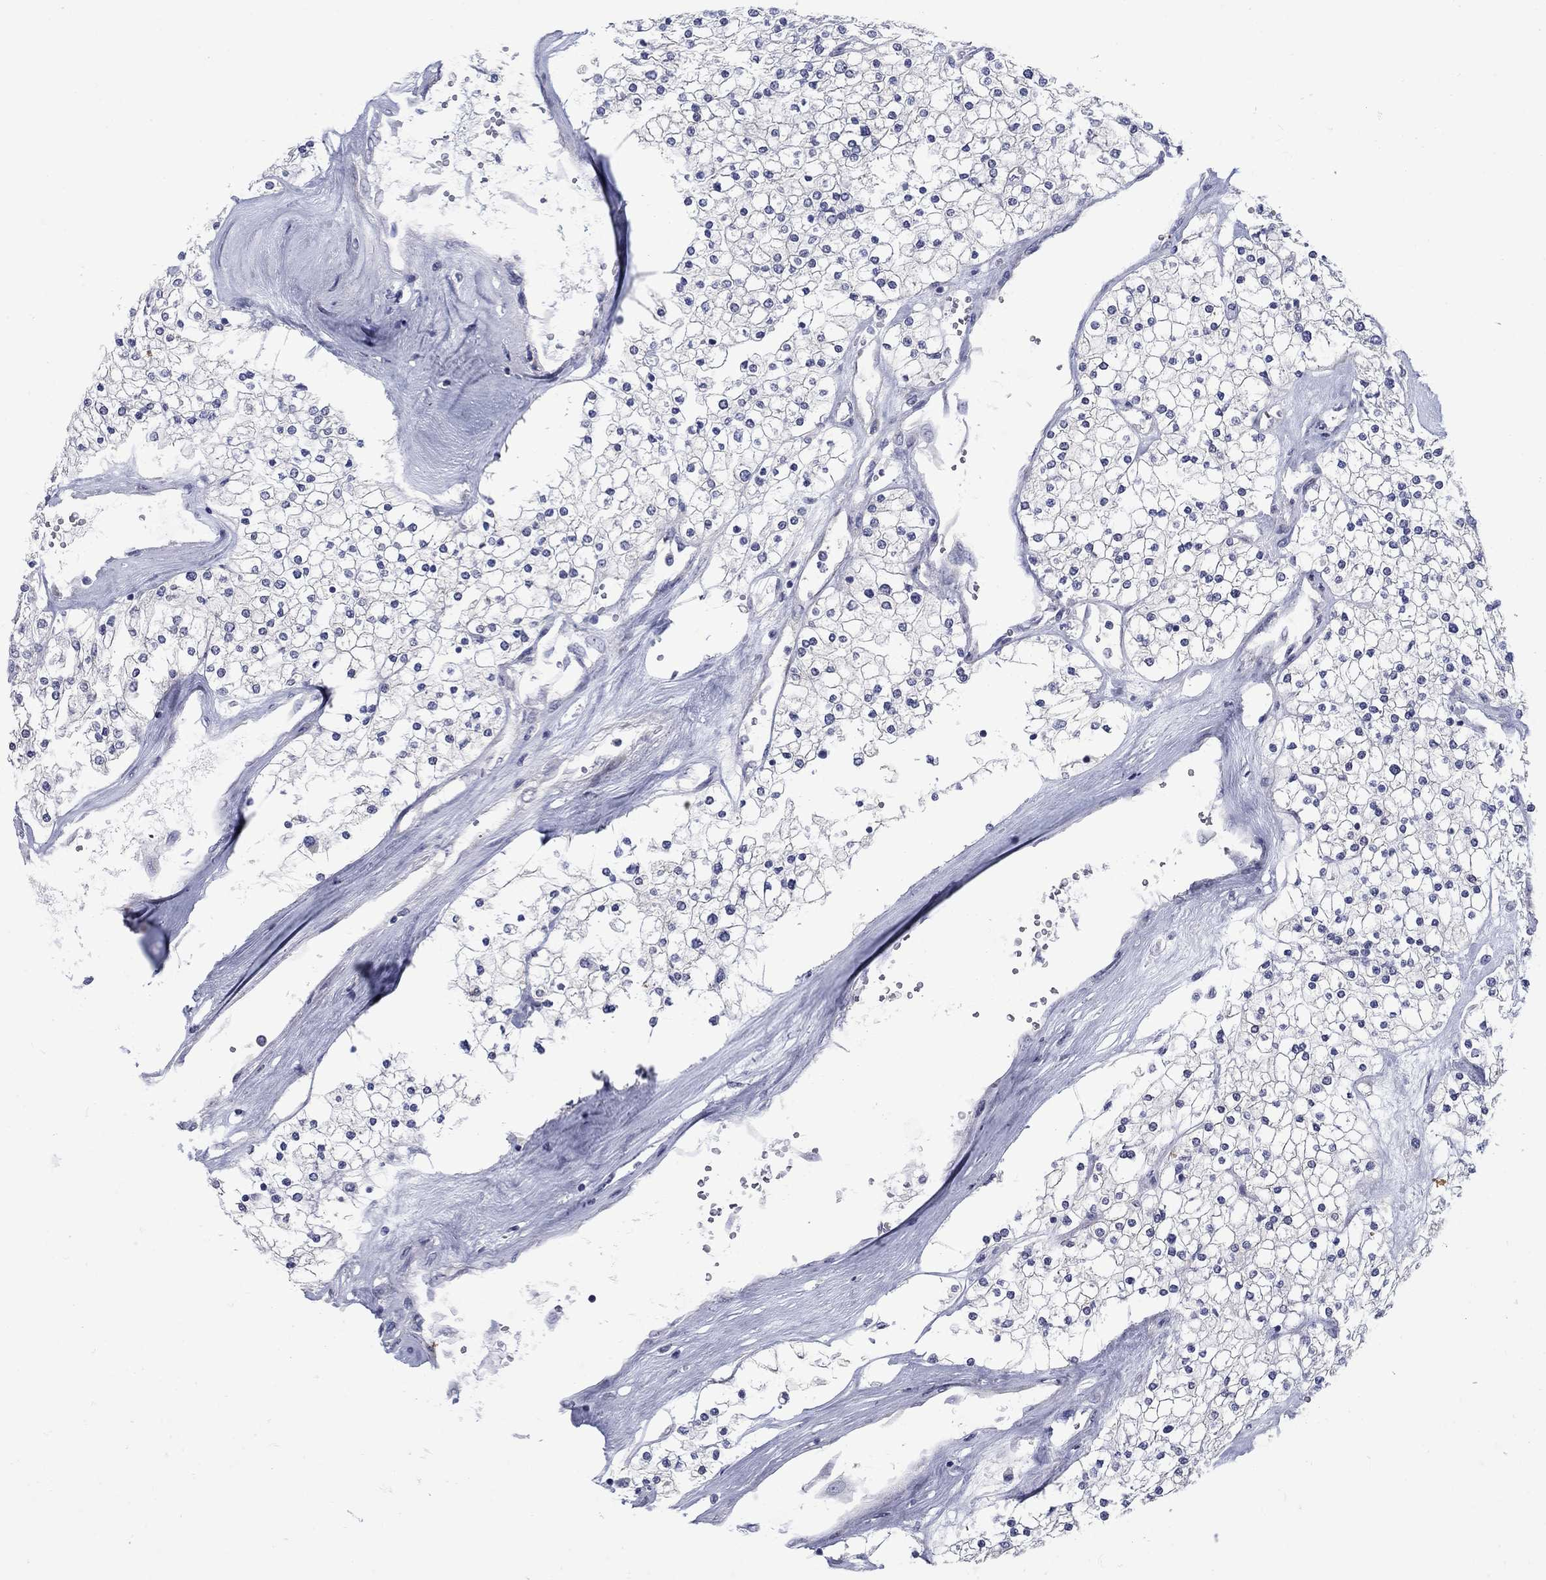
{"staining": {"intensity": "negative", "quantity": "none", "location": "none"}, "tissue": "renal cancer", "cell_type": "Tumor cells", "image_type": "cancer", "snomed": [{"axis": "morphology", "description": "Adenocarcinoma, NOS"}, {"axis": "topography", "description": "Kidney"}], "caption": "Adenocarcinoma (renal) was stained to show a protein in brown. There is no significant expression in tumor cells. The staining is performed using DAB brown chromogen with nuclei counter-stained in using hematoxylin.", "gene": "FXR1", "patient": {"sex": "male", "age": 80}}